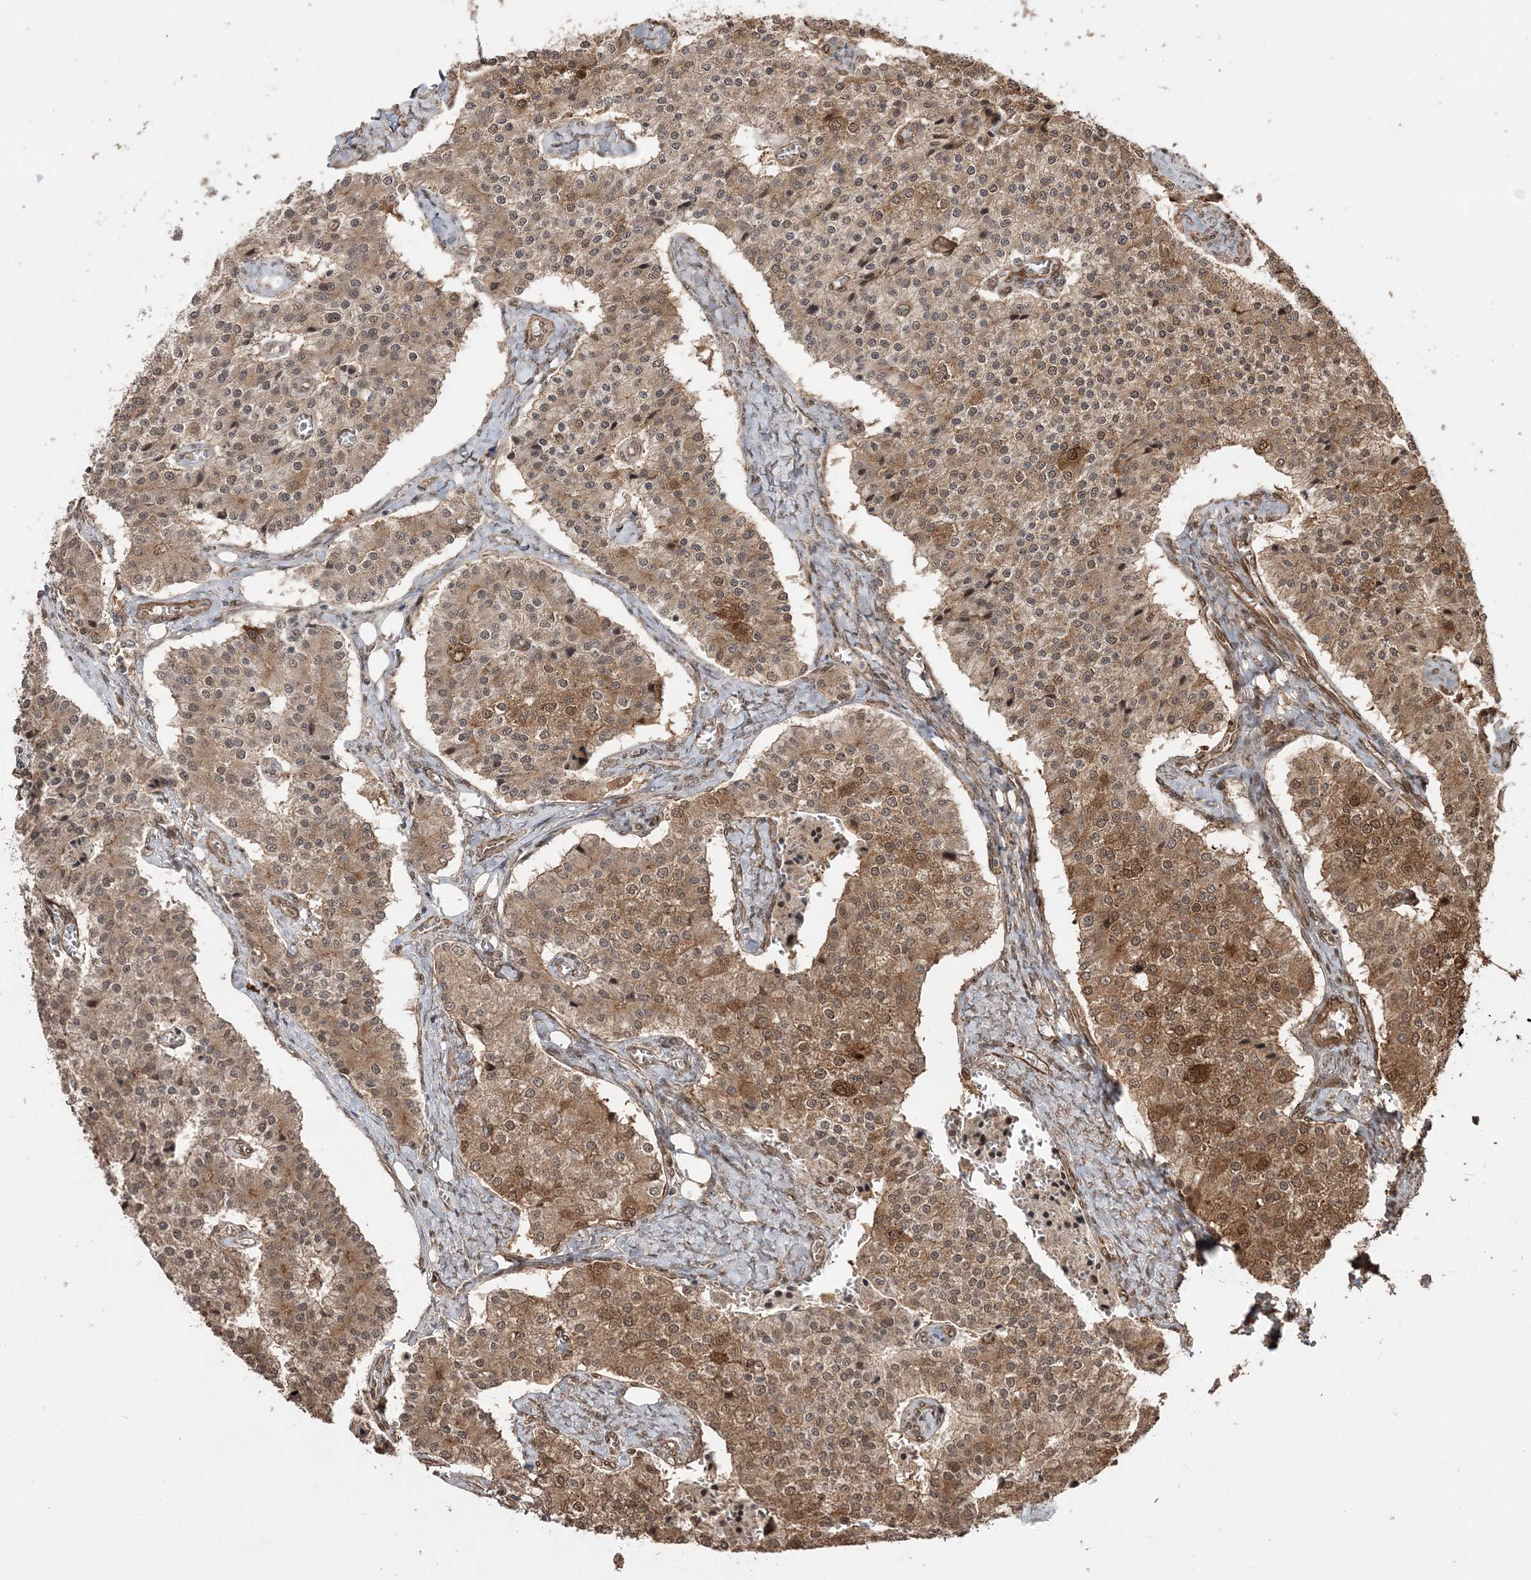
{"staining": {"intensity": "moderate", "quantity": ">75%", "location": "cytoplasmic/membranous"}, "tissue": "carcinoid", "cell_type": "Tumor cells", "image_type": "cancer", "snomed": [{"axis": "morphology", "description": "Carcinoid, malignant, NOS"}, {"axis": "topography", "description": "Colon"}], "caption": "This is a micrograph of immunohistochemistry (IHC) staining of carcinoid, which shows moderate positivity in the cytoplasmic/membranous of tumor cells.", "gene": "ETAA1", "patient": {"sex": "female", "age": 52}}